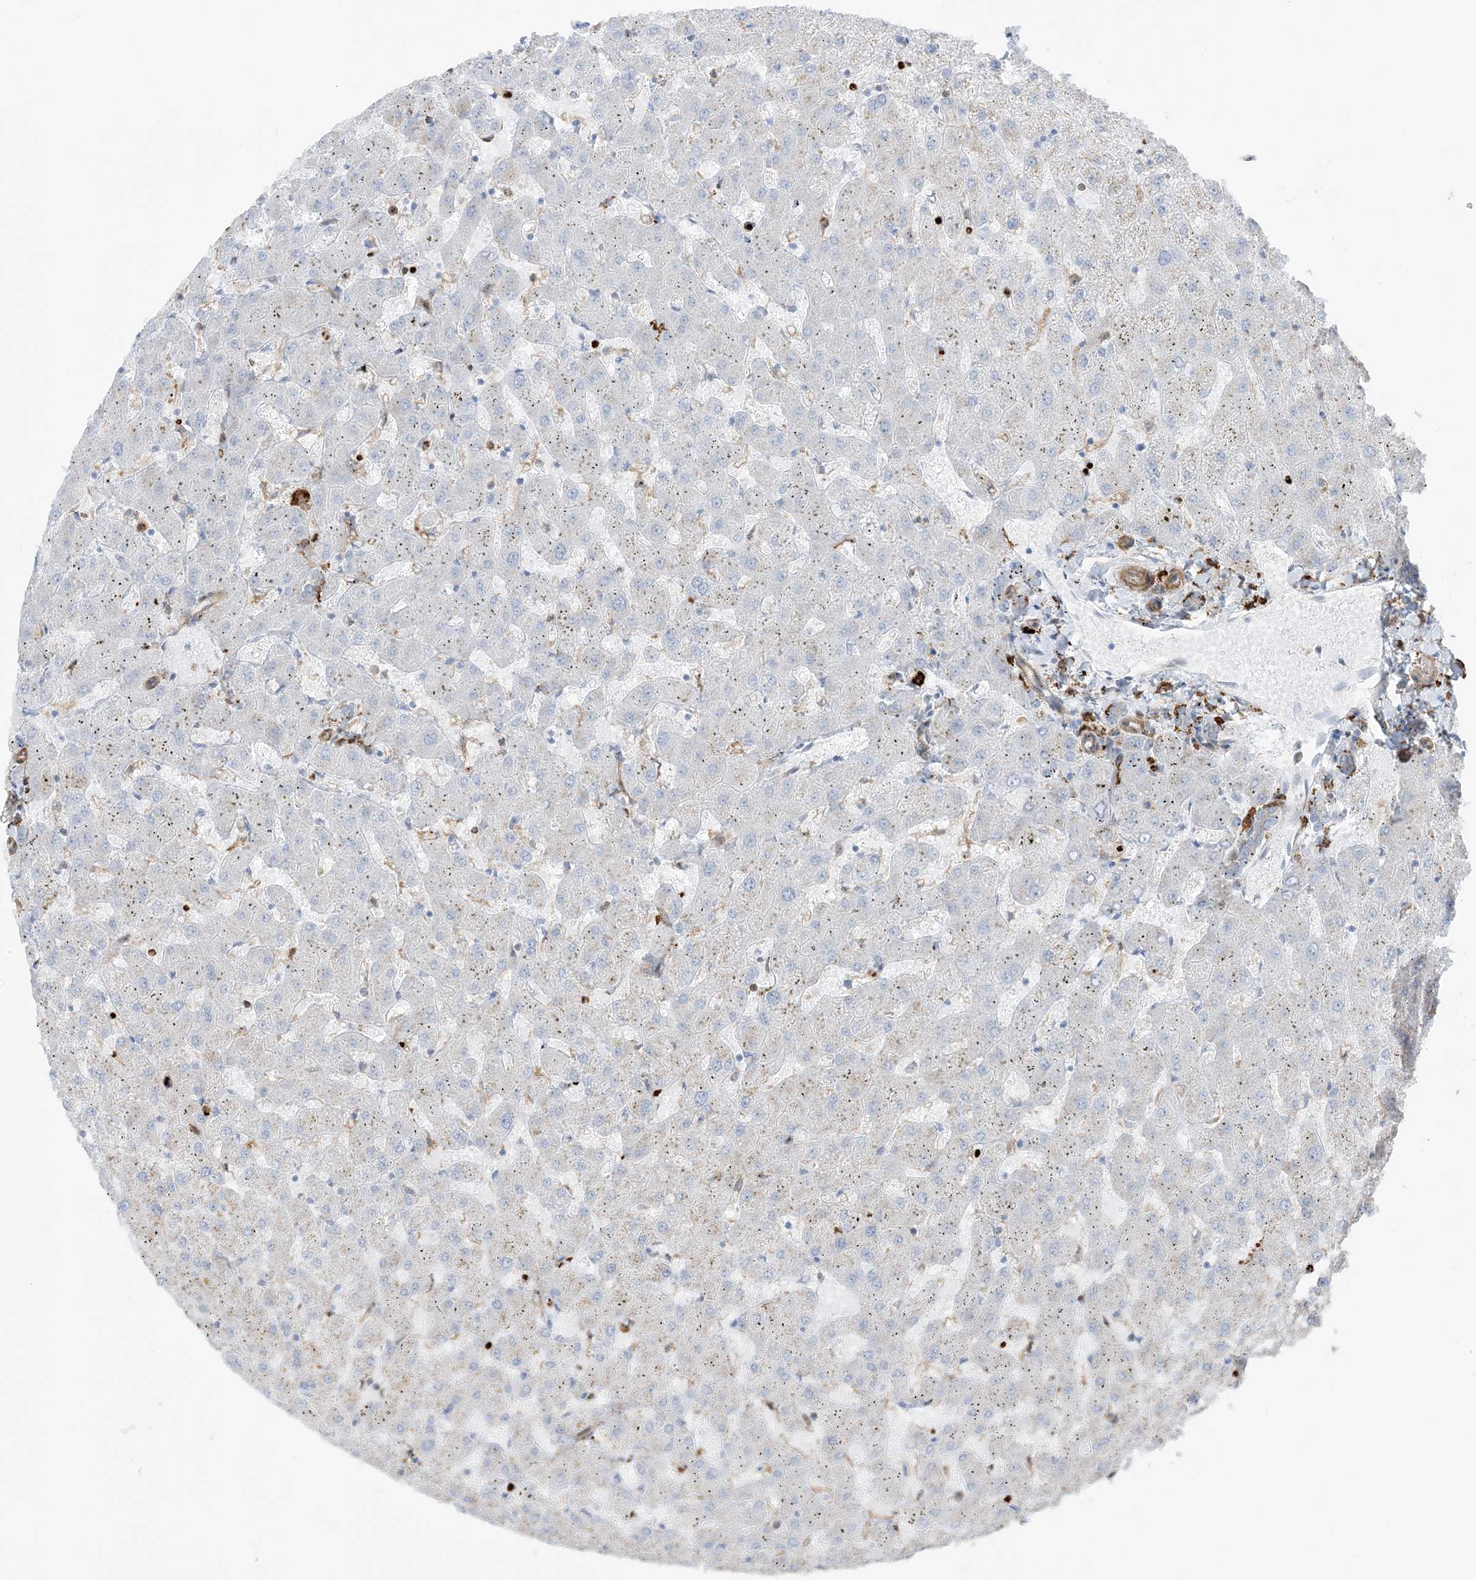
{"staining": {"intensity": "negative", "quantity": "none", "location": "none"}, "tissue": "liver", "cell_type": "Cholangiocytes", "image_type": "normal", "snomed": [{"axis": "morphology", "description": "Normal tissue, NOS"}, {"axis": "topography", "description": "Liver"}], "caption": "Cholangiocytes are negative for brown protein staining in normal liver.", "gene": "ICMT", "patient": {"sex": "female", "age": 63}}